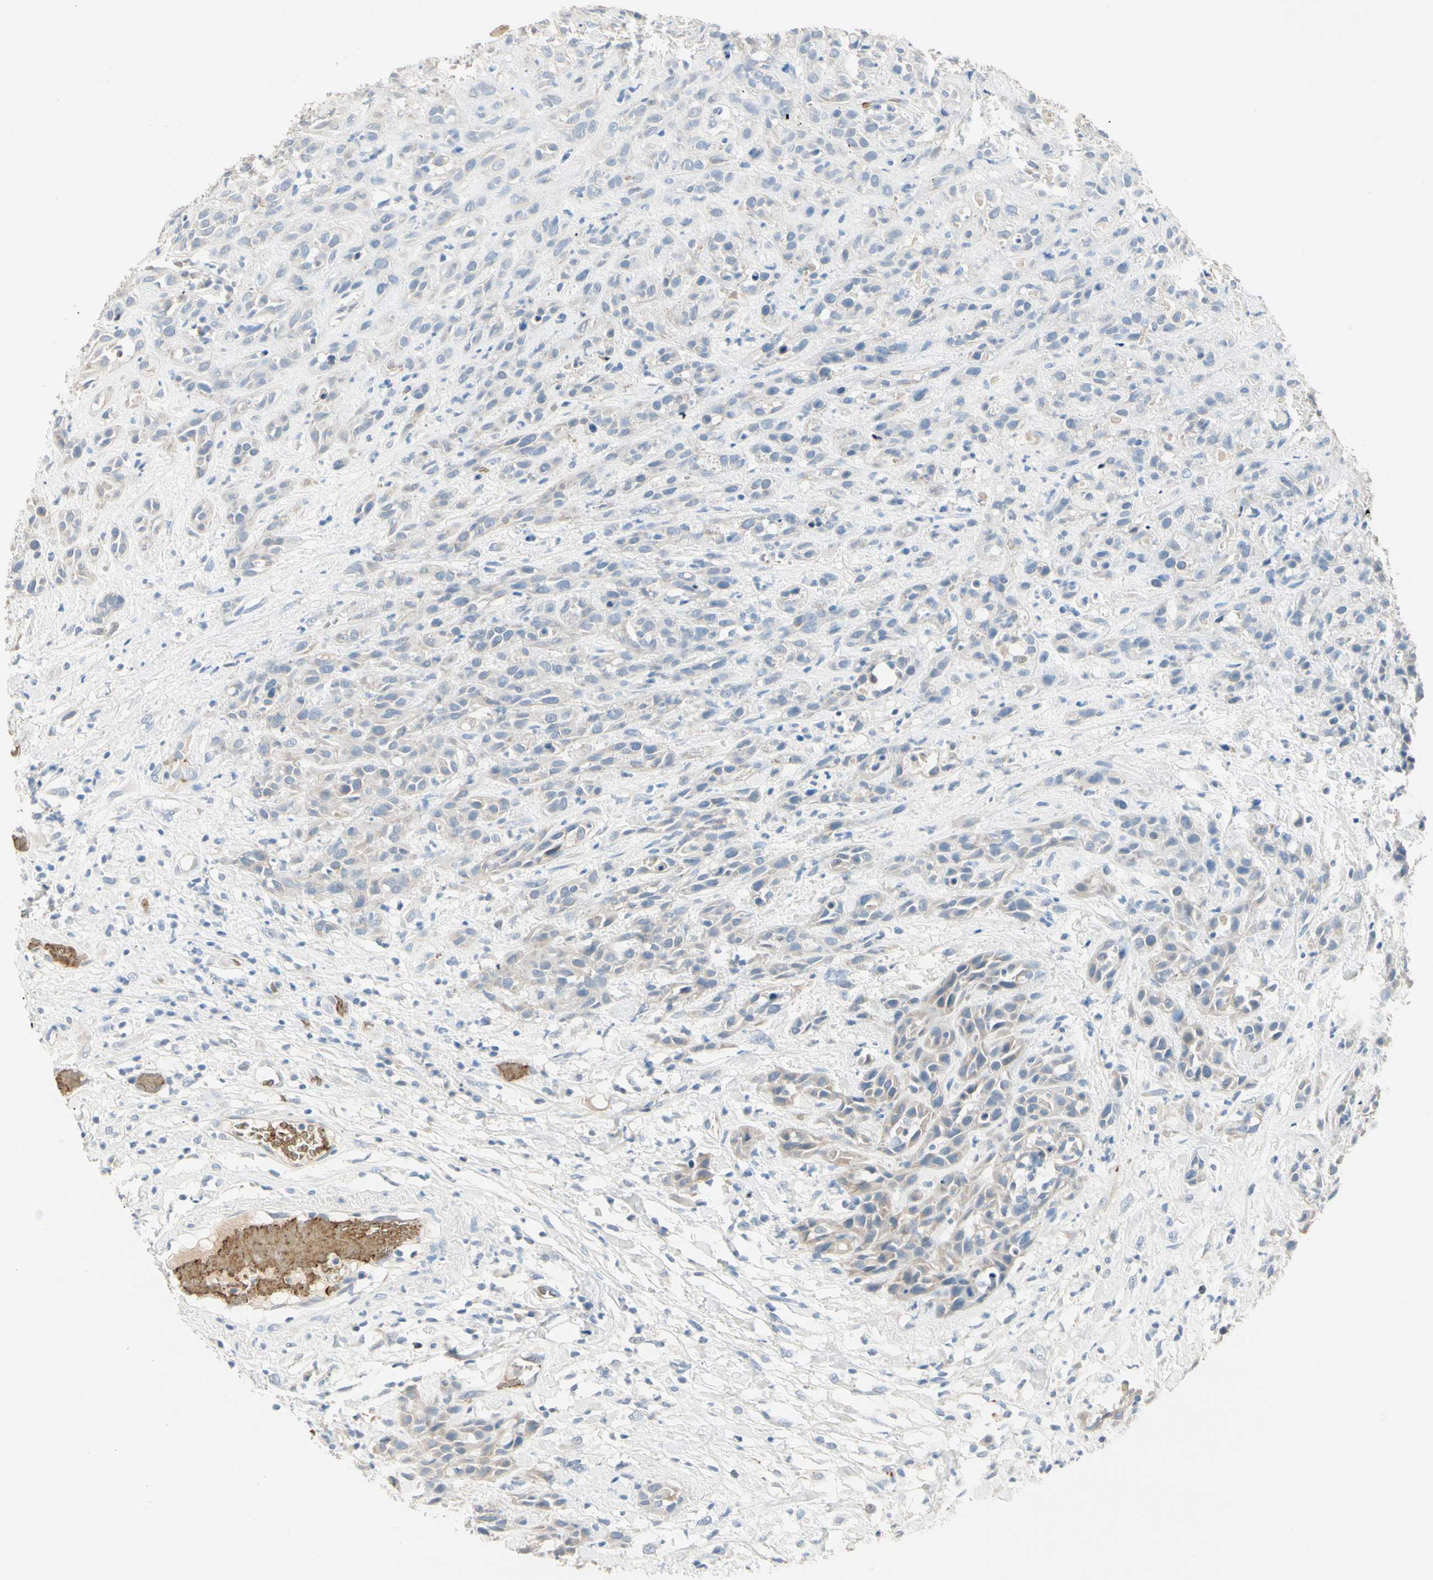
{"staining": {"intensity": "negative", "quantity": "none", "location": "none"}, "tissue": "head and neck cancer", "cell_type": "Tumor cells", "image_type": "cancer", "snomed": [{"axis": "morphology", "description": "Normal tissue, NOS"}, {"axis": "morphology", "description": "Squamous cell carcinoma, NOS"}, {"axis": "topography", "description": "Cartilage tissue"}, {"axis": "topography", "description": "Head-Neck"}], "caption": "IHC micrograph of neoplastic tissue: head and neck squamous cell carcinoma stained with DAB demonstrates no significant protein positivity in tumor cells.", "gene": "CA1", "patient": {"sex": "male", "age": 62}}